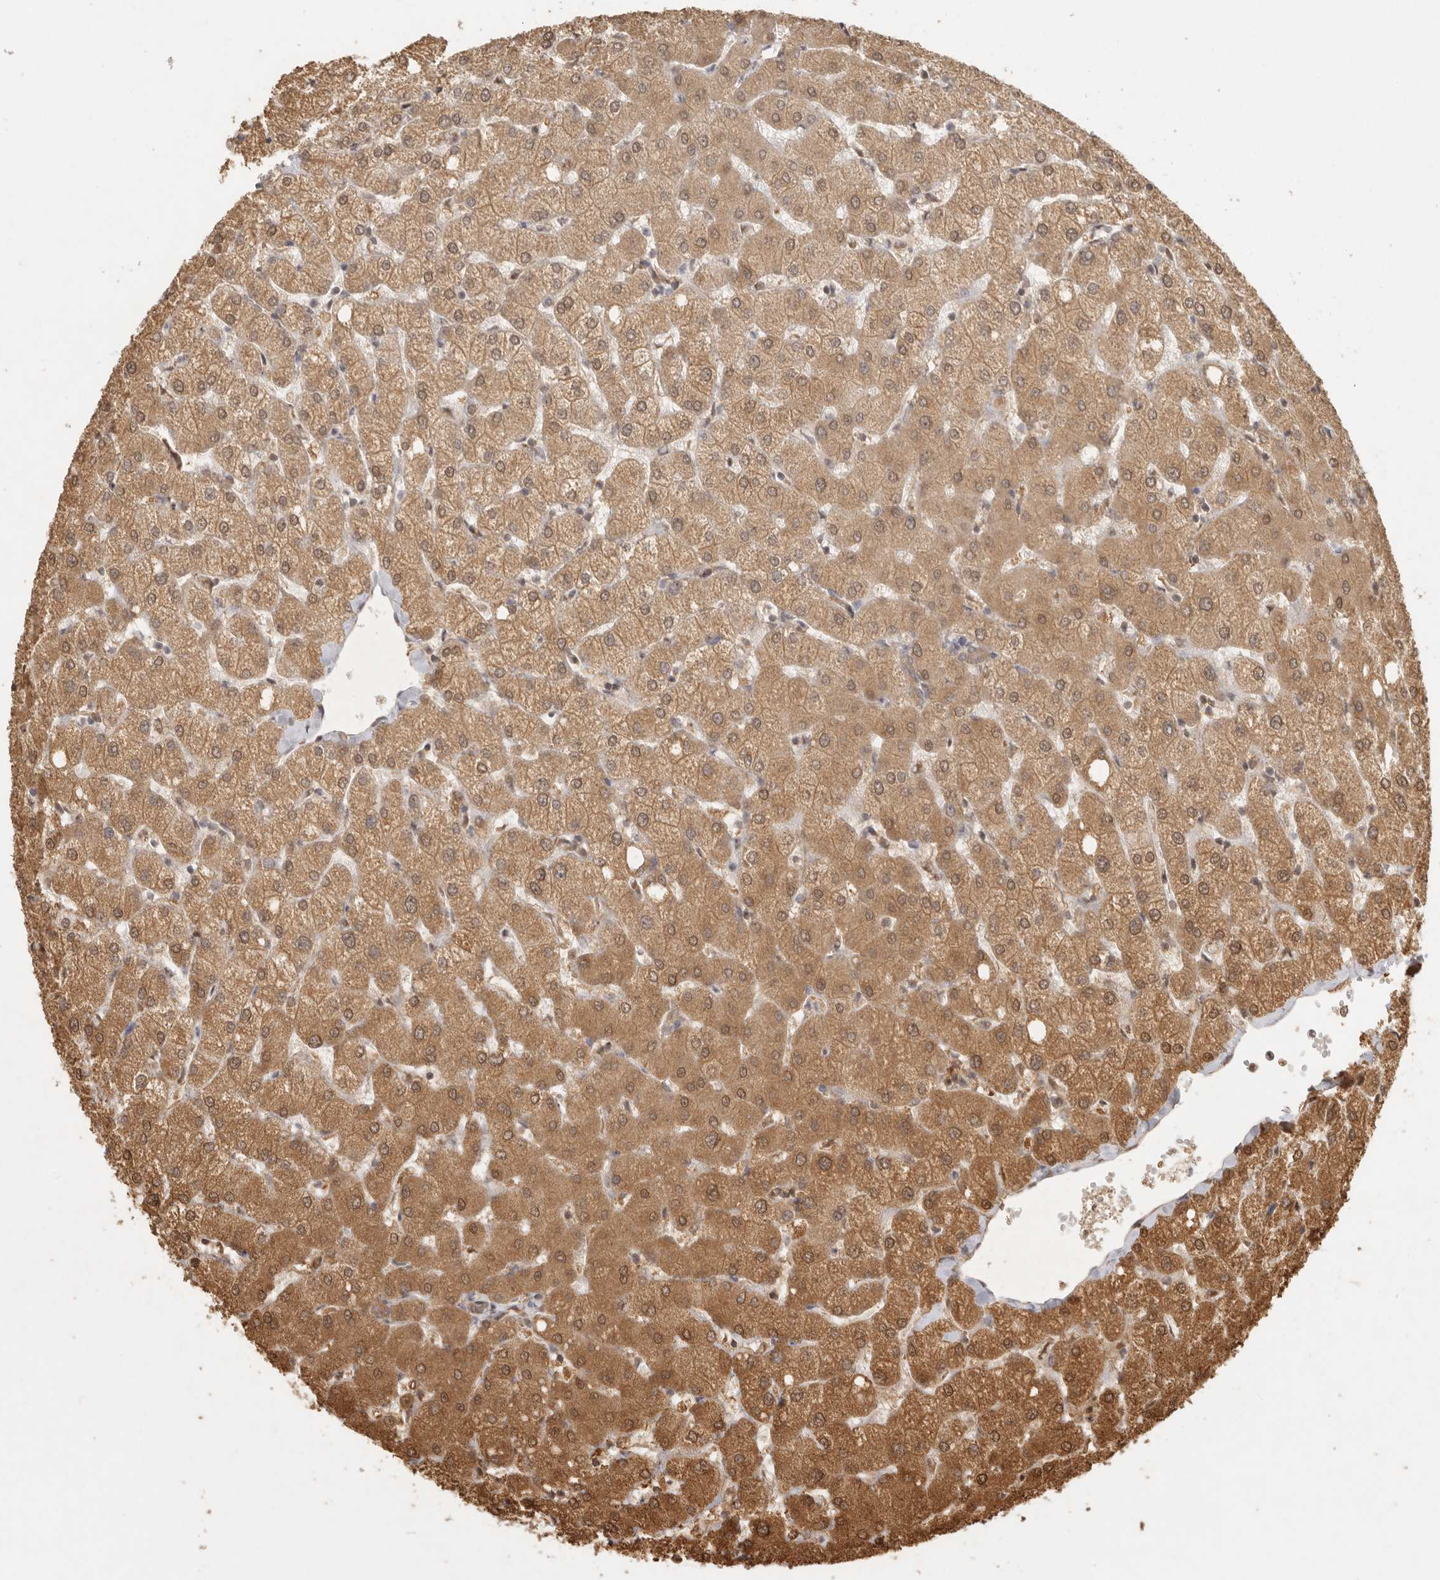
{"staining": {"intensity": "moderate", "quantity": ">75%", "location": "cytoplasmic/membranous"}, "tissue": "liver", "cell_type": "Cholangiocytes", "image_type": "normal", "snomed": [{"axis": "morphology", "description": "Normal tissue, NOS"}, {"axis": "topography", "description": "Liver"}], "caption": "Immunohistochemical staining of normal liver demonstrates >75% levels of moderate cytoplasmic/membranous protein positivity in about >75% of cholangiocytes.", "gene": "PSMA5", "patient": {"sex": "female", "age": 54}}